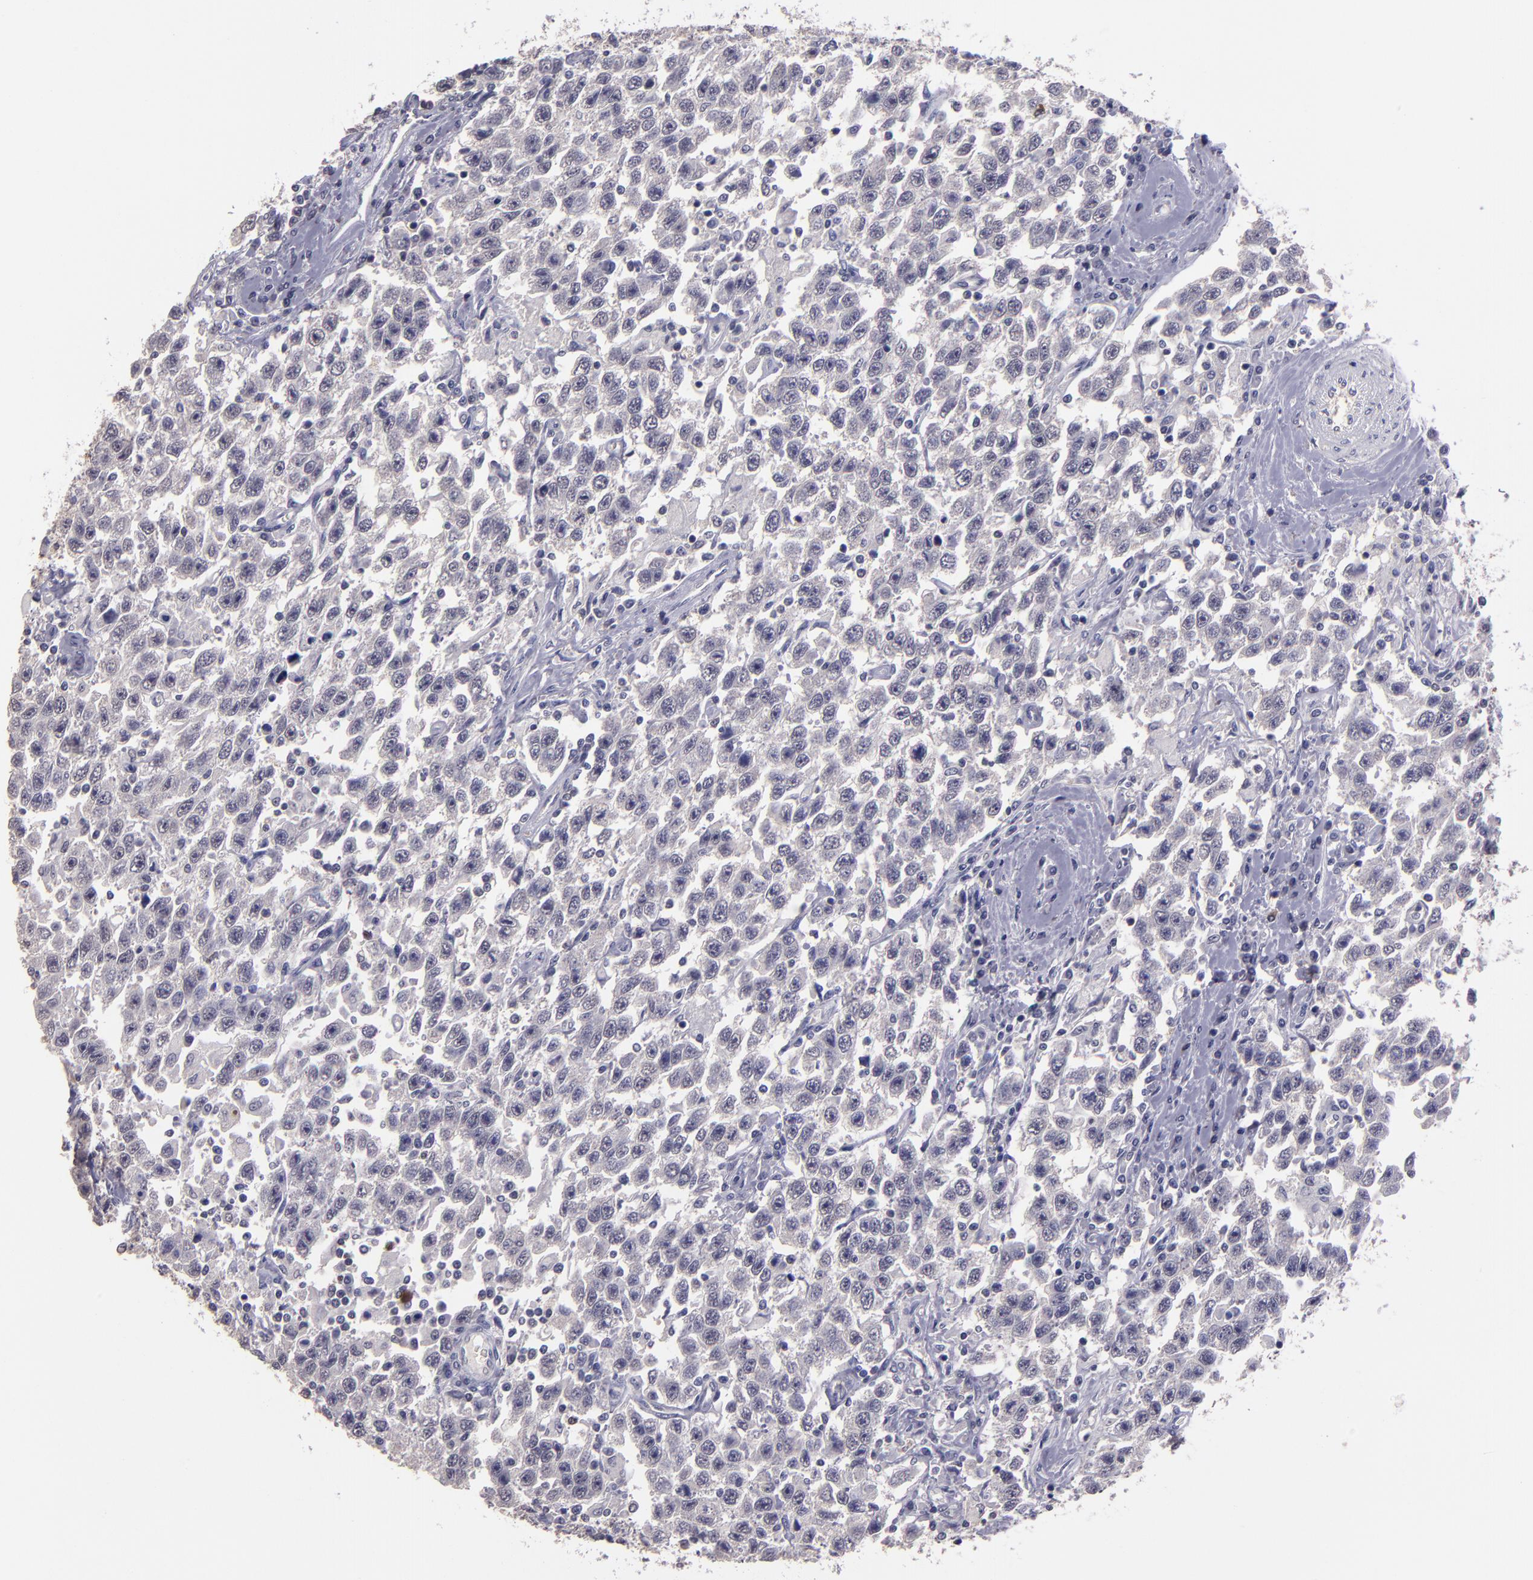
{"staining": {"intensity": "negative", "quantity": "none", "location": "none"}, "tissue": "testis cancer", "cell_type": "Tumor cells", "image_type": "cancer", "snomed": [{"axis": "morphology", "description": "Seminoma, NOS"}, {"axis": "topography", "description": "Testis"}], "caption": "Micrograph shows no protein expression in tumor cells of testis seminoma tissue.", "gene": "CEBPE", "patient": {"sex": "male", "age": 41}}